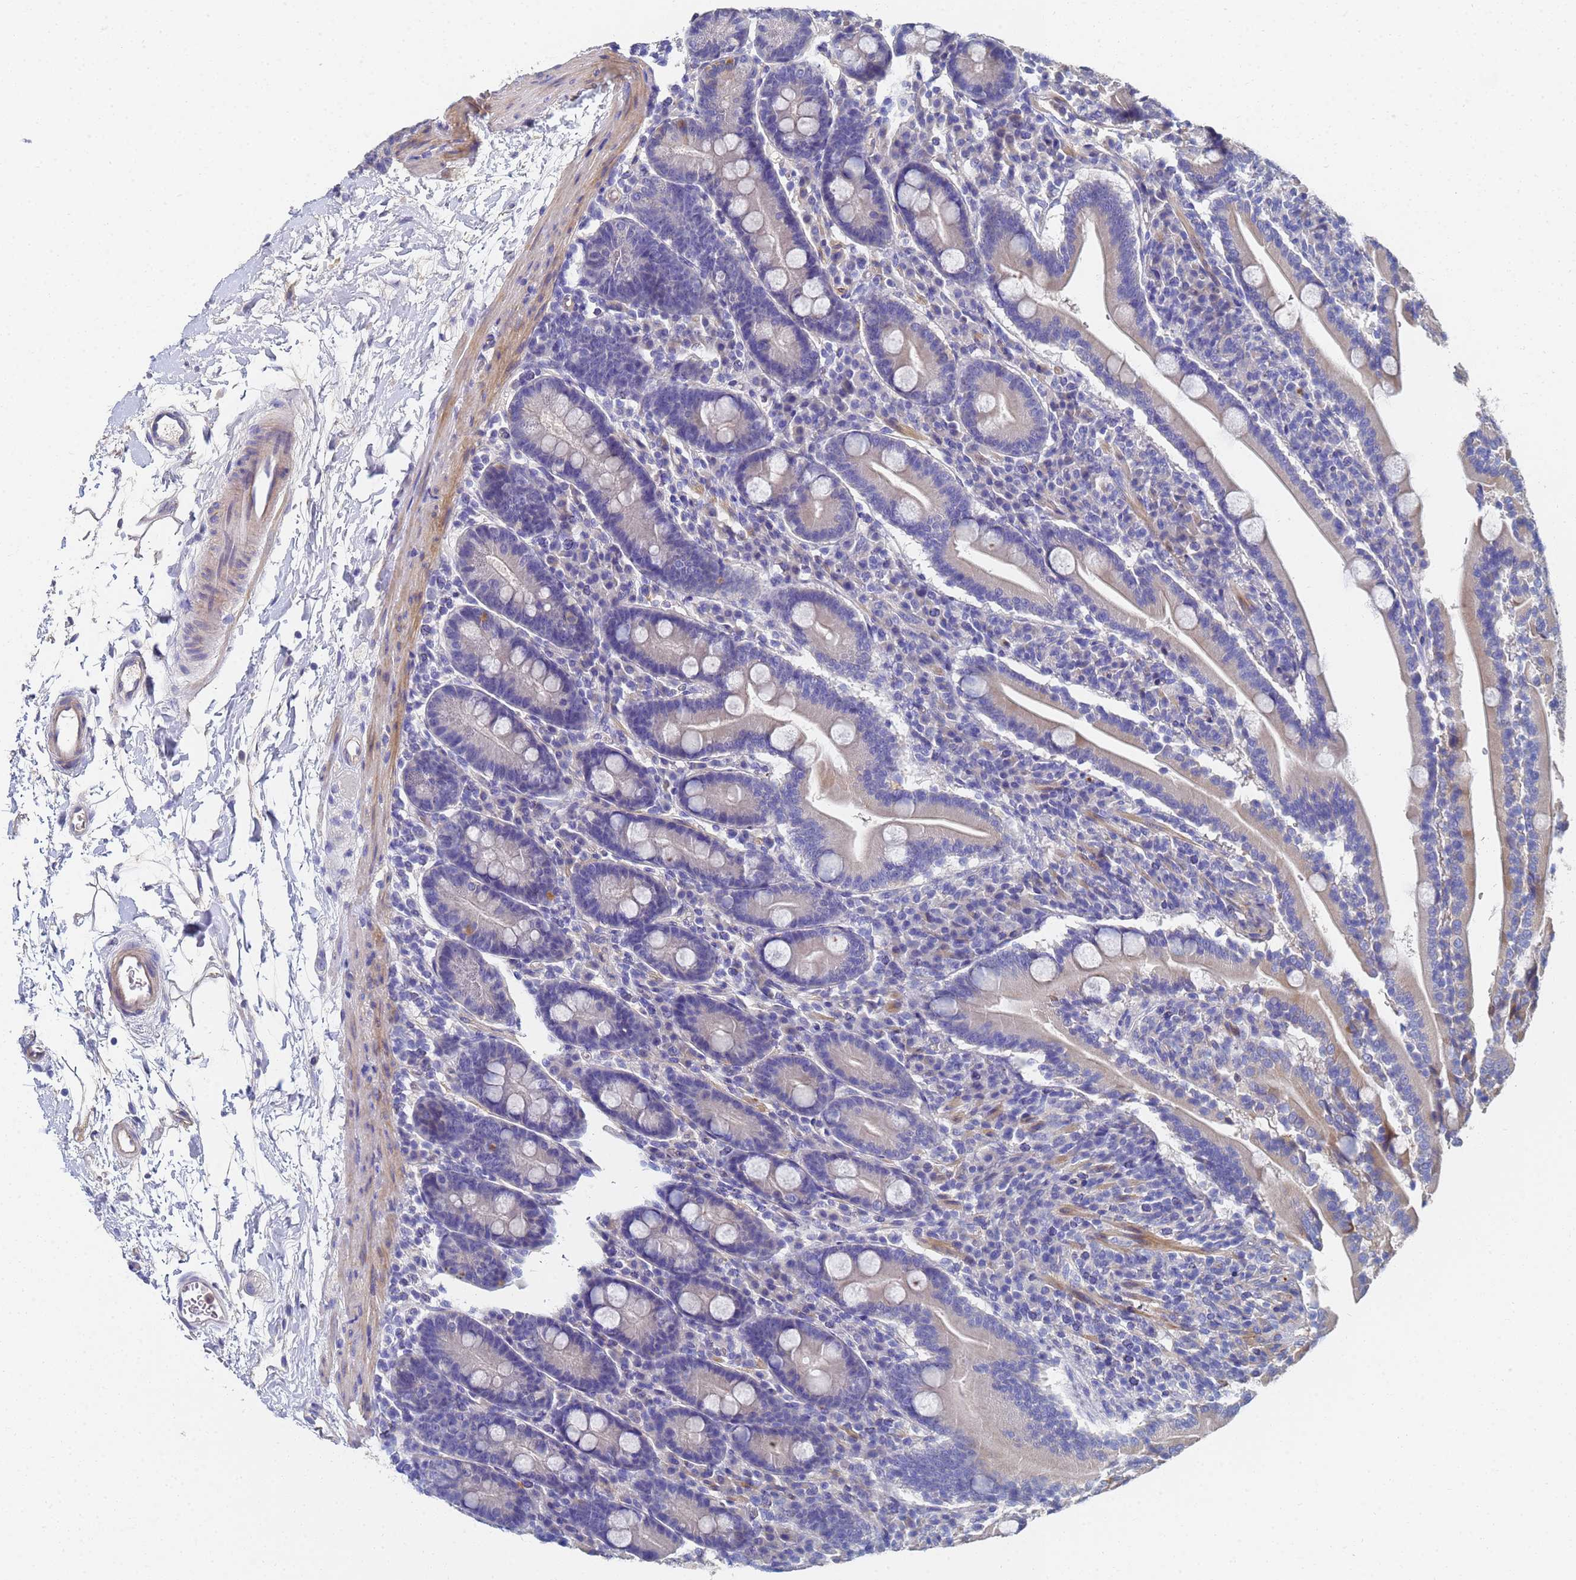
{"staining": {"intensity": "moderate", "quantity": "<25%", "location": "cytoplasmic/membranous"}, "tissue": "duodenum", "cell_type": "Glandular cells", "image_type": "normal", "snomed": [{"axis": "morphology", "description": "Normal tissue, NOS"}, {"axis": "topography", "description": "Duodenum"}], "caption": "Immunohistochemical staining of benign human duodenum demonstrates low levels of moderate cytoplasmic/membranous staining in about <25% of glandular cells.", "gene": "LBX2", "patient": {"sex": "male", "age": 35}}